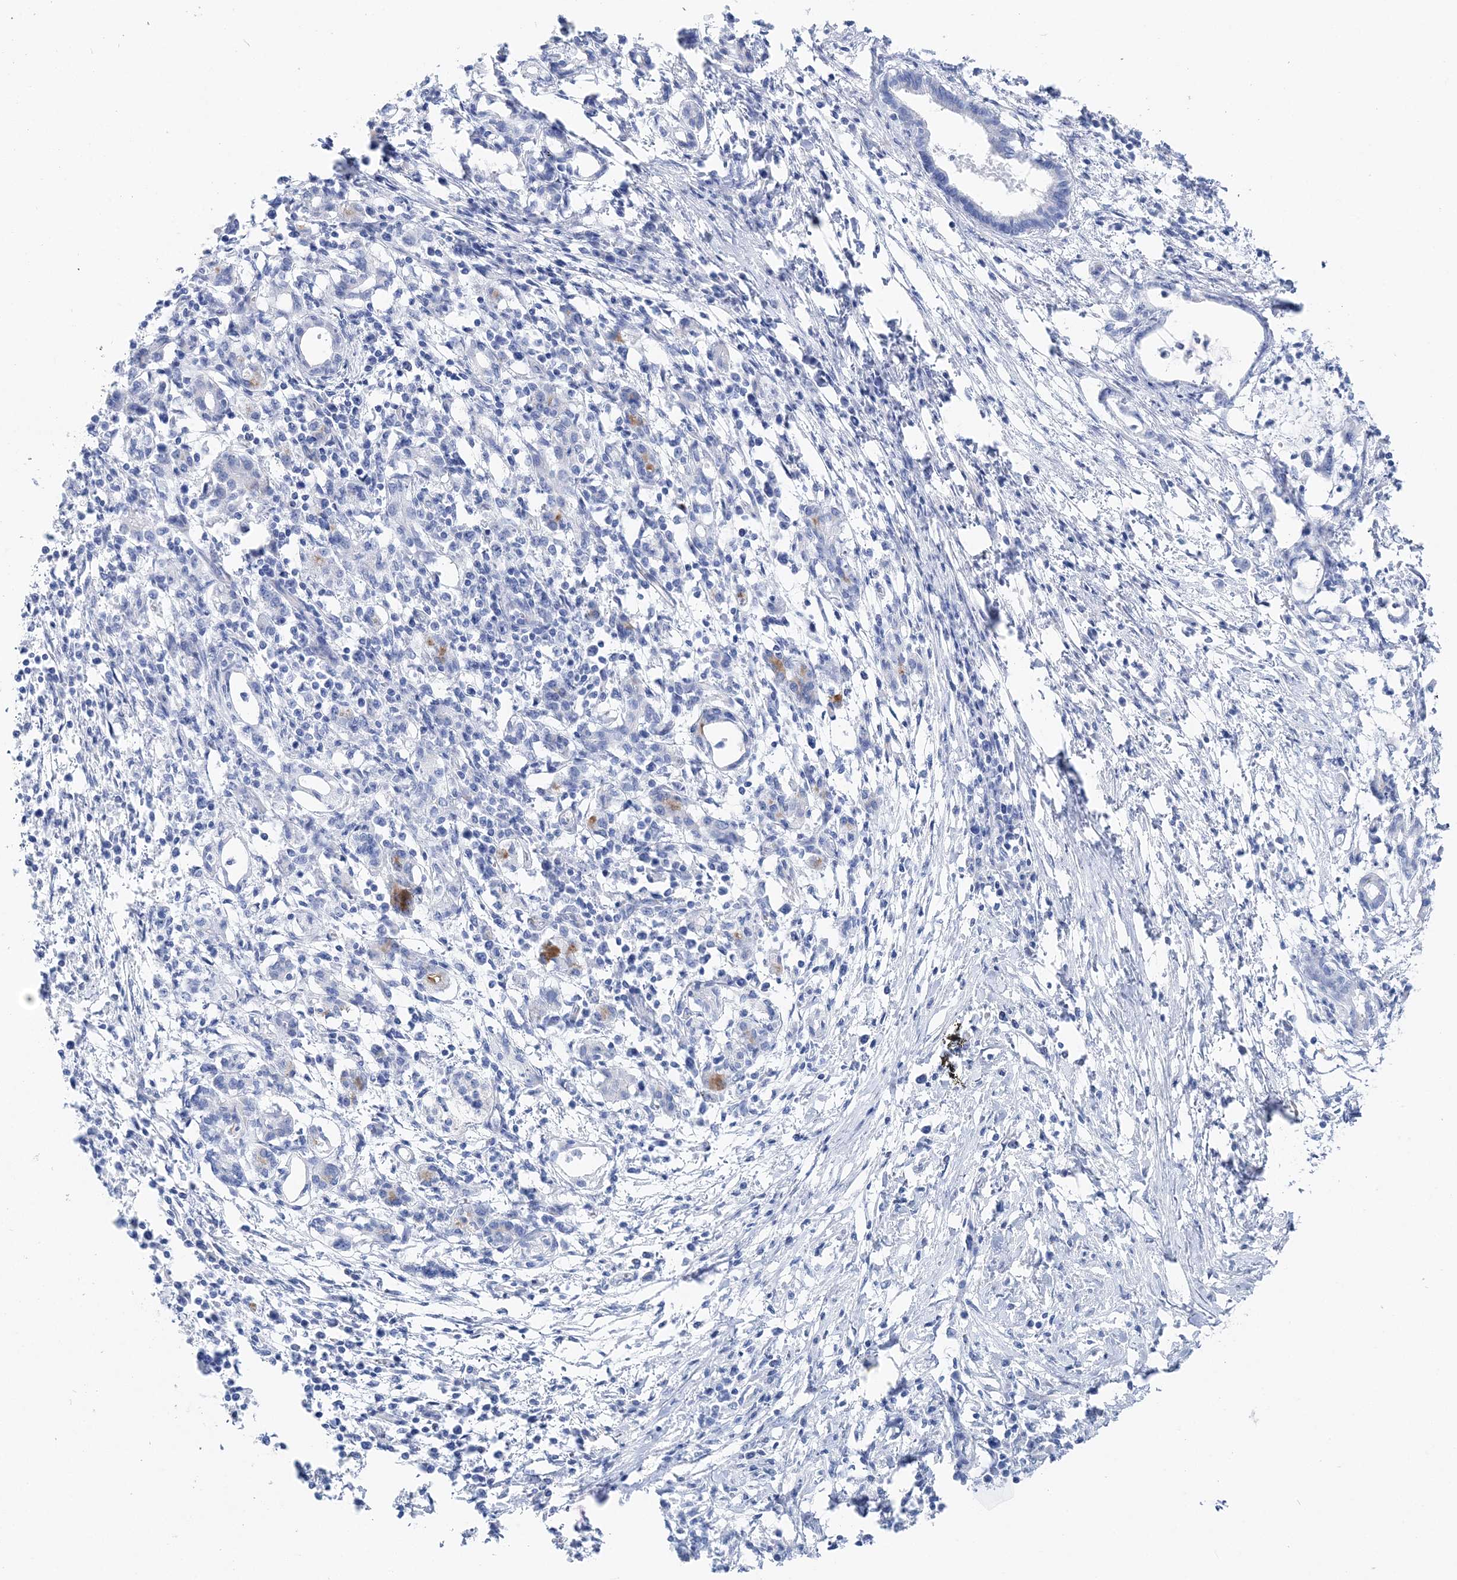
{"staining": {"intensity": "negative", "quantity": "none", "location": "none"}, "tissue": "pancreatic cancer", "cell_type": "Tumor cells", "image_type": "cancer", "snomed": [{"axis": "morphology", "description": "Adenocarcinoma, NOS"}, {"axis": "topography", "description": "Pancreas"}], "caption": "This is an immunohistochemistry (IHC) micrograph of human pancreatic cancer (adenocarcinoma). There is no staining in tumor cells.", "gene": "TSPYL6", "patient": {"sex": "female", "age": 55}}